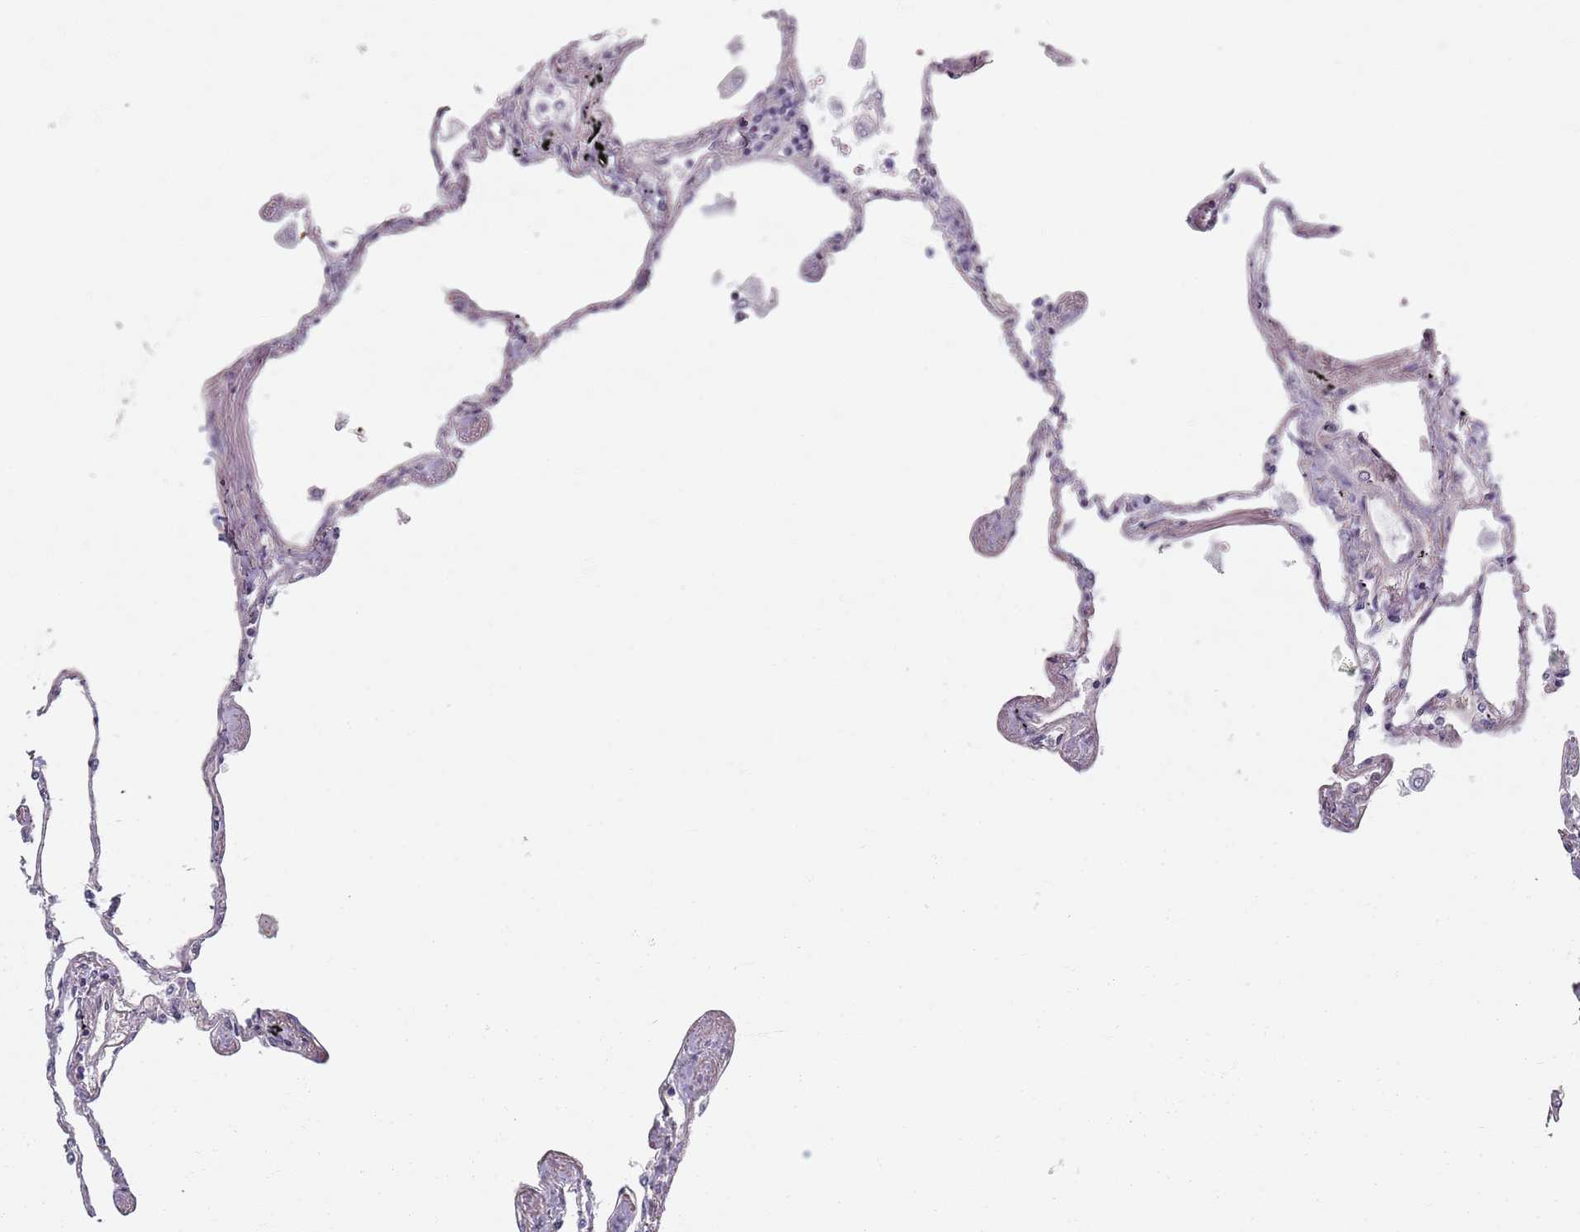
{"staining": {"intensity": "negative", "quantity": "none", "location": "none"}, "tissue": "lung", "cell_type": "Alveolar cells", "image_type": "normal", "snomed": [{"axis": "morphology", "description": "Normal tissue, NOS"}, {"axis": "topography", "description": "Lung"}], "caption": "An image of lung stained for a protein reveals no brown staining in alveolar cells.", "gene": "SYNGR3", "patient": {"sex": "female", "age": 67}}